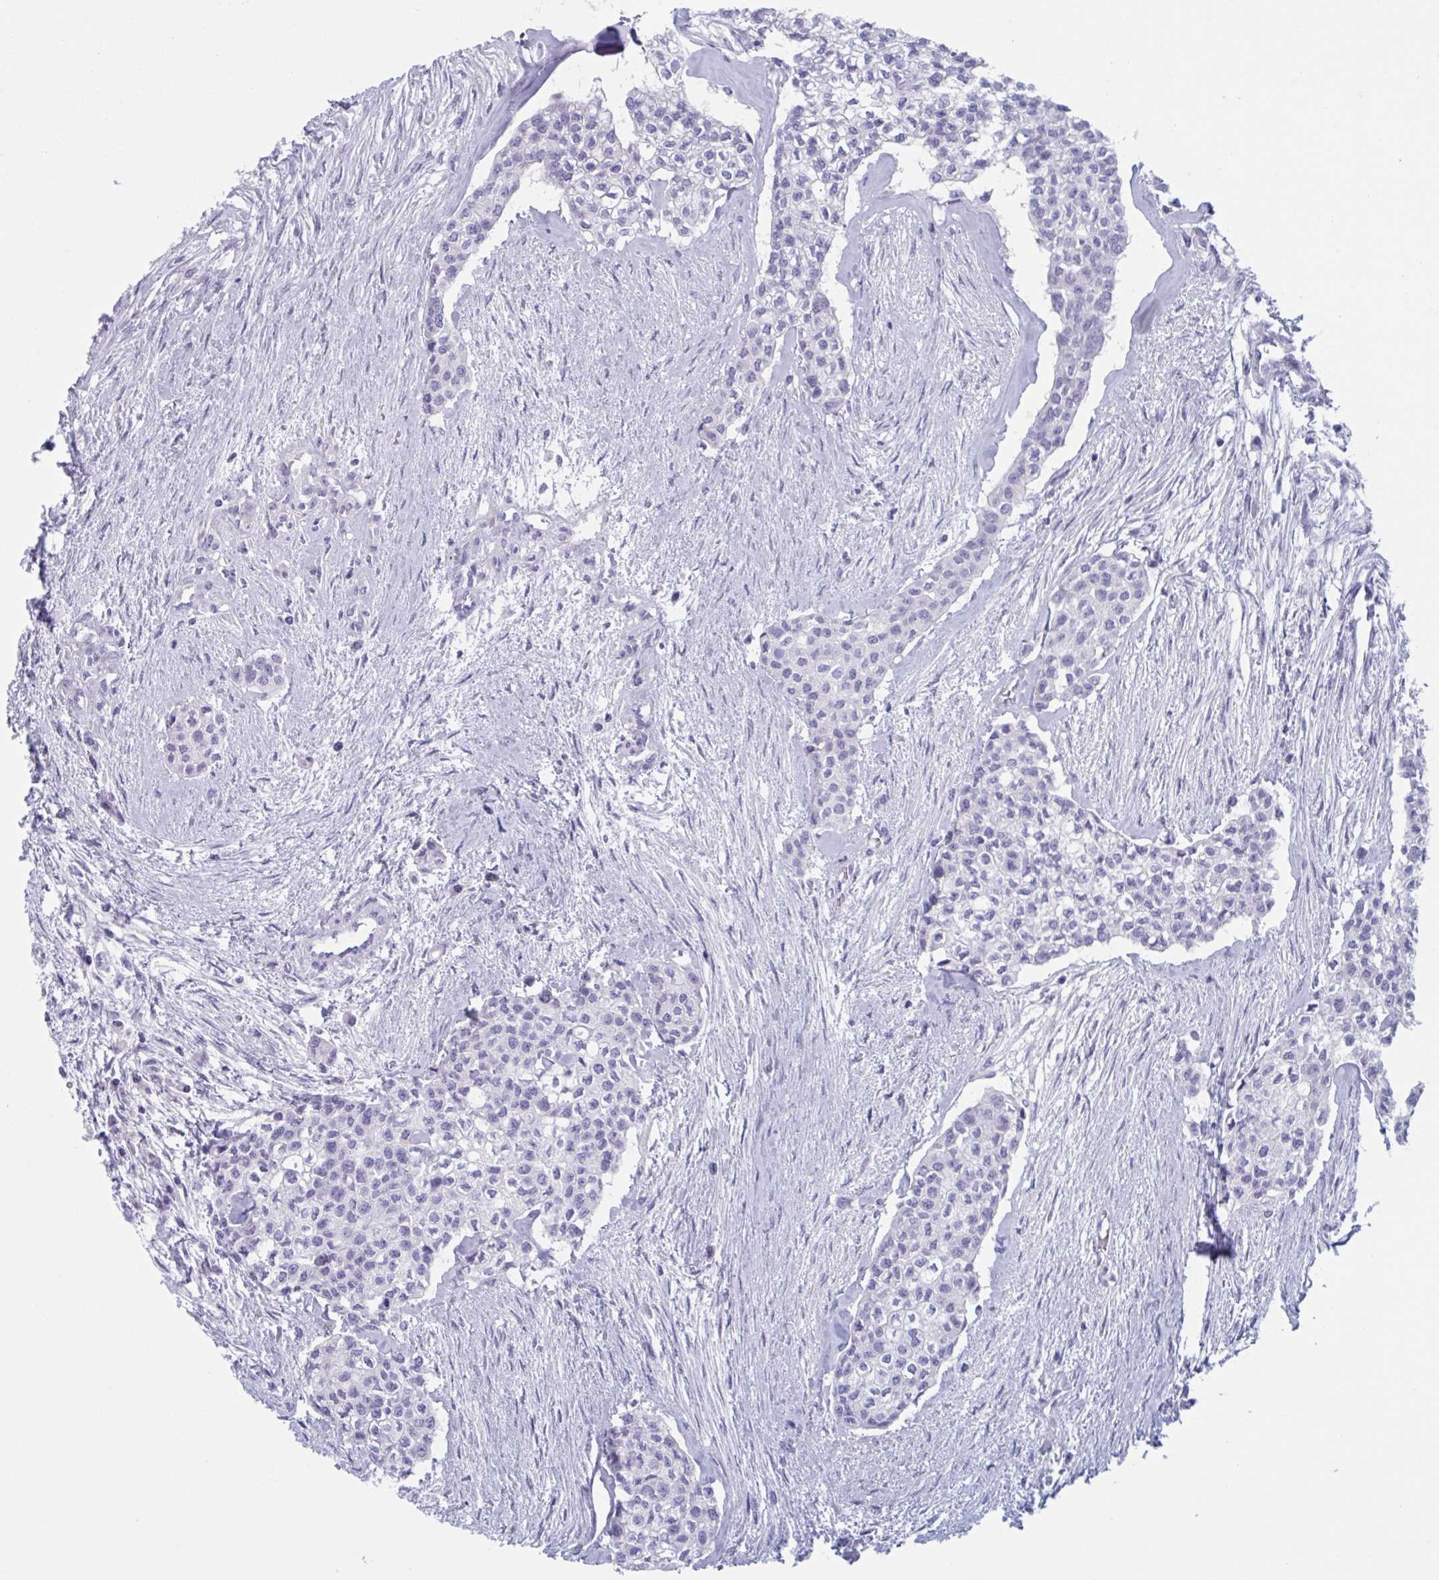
{"staining": {"intensity": "negative", "quantity": "none", "location": "none"}, "tissue": "head and neck cancer", "cell_type": "Tumor cells", "image_type": "cancer", "snomed": [{"axis": "morphology", "description": "Adenocarcinoma, NOS"}, {"axis": "topography", "description": "Head-Neck"}], "caption": "This photomicrograph is of adenocarcinoma (head and neck) stained with immunohistochemistry (IHC) to label a protein in brown with the nuclei are counter-stained blue. There is no staining in tumor cells. (Brightfield microscopy of DAB (3,3'-diaminobenzidine) immunohistochemistry at high magnification).", "gene": "HSD11B2", "patient": {"sex": "male", "age": 81}}